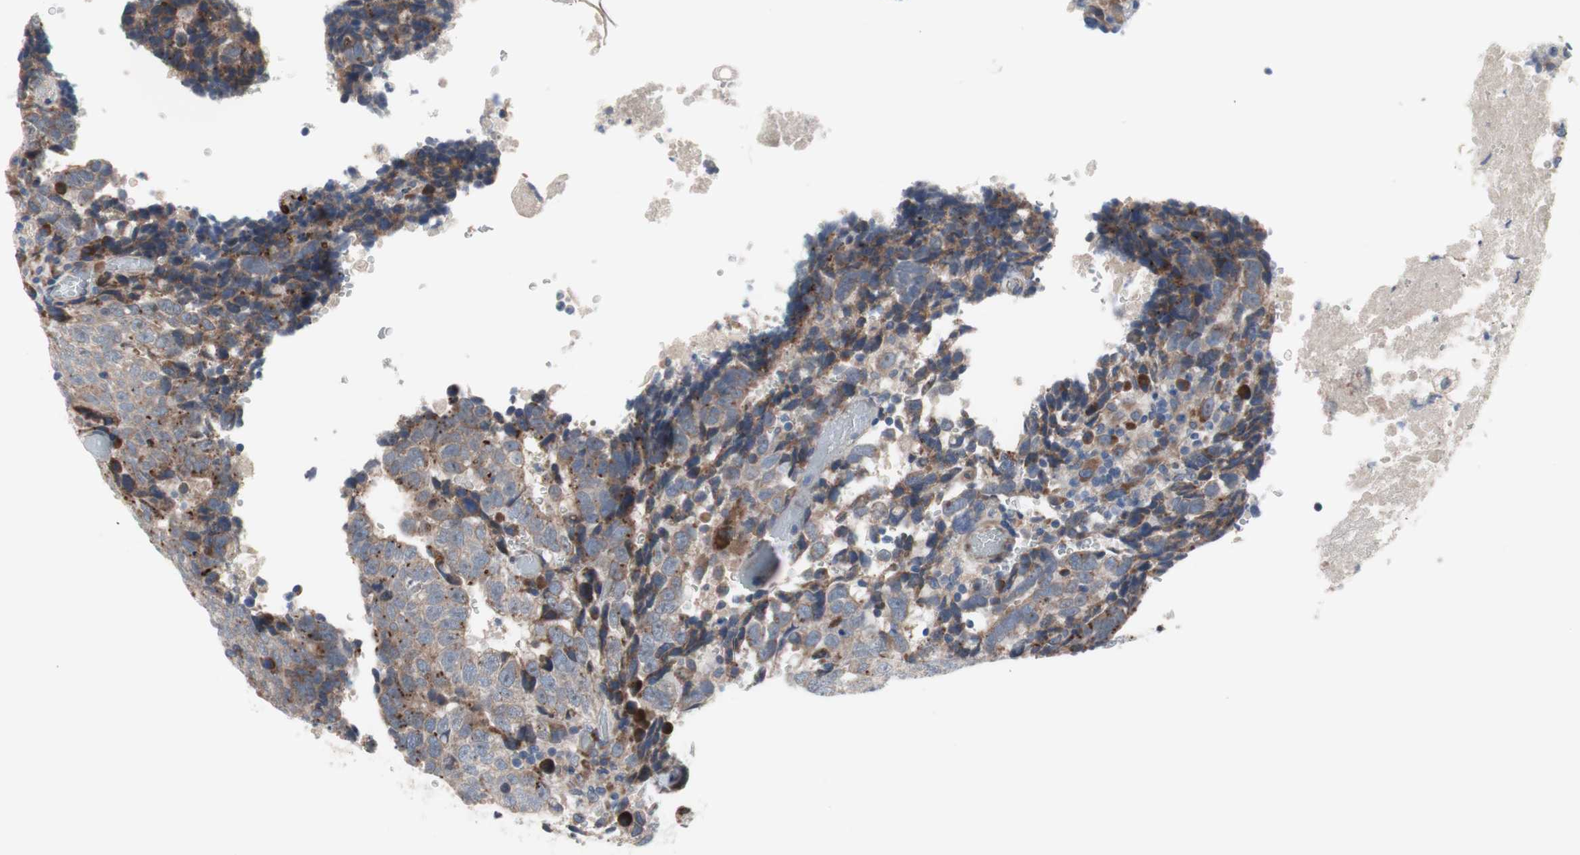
{"staining": {"intensity": "negative", "quantity": "none", "location": "none"}, "tissue": "testis cancer", "cell_type": "Tumor cells", "image_type": "cancer", "snomed": [{"axis": "morphology", "description": "Necrosis, NOS"}, {"axis": "morphology", "description": "Carcinoma, Embryonal, NOS"}, {"axis": "topography", "description": "Testis"}], "caption": "A micrograph of testis cancer stained for a protein exhibits no brown staining in tumor cells.", "gene": "KANSL1", "patient": {"sex": "male", "age": 19}}